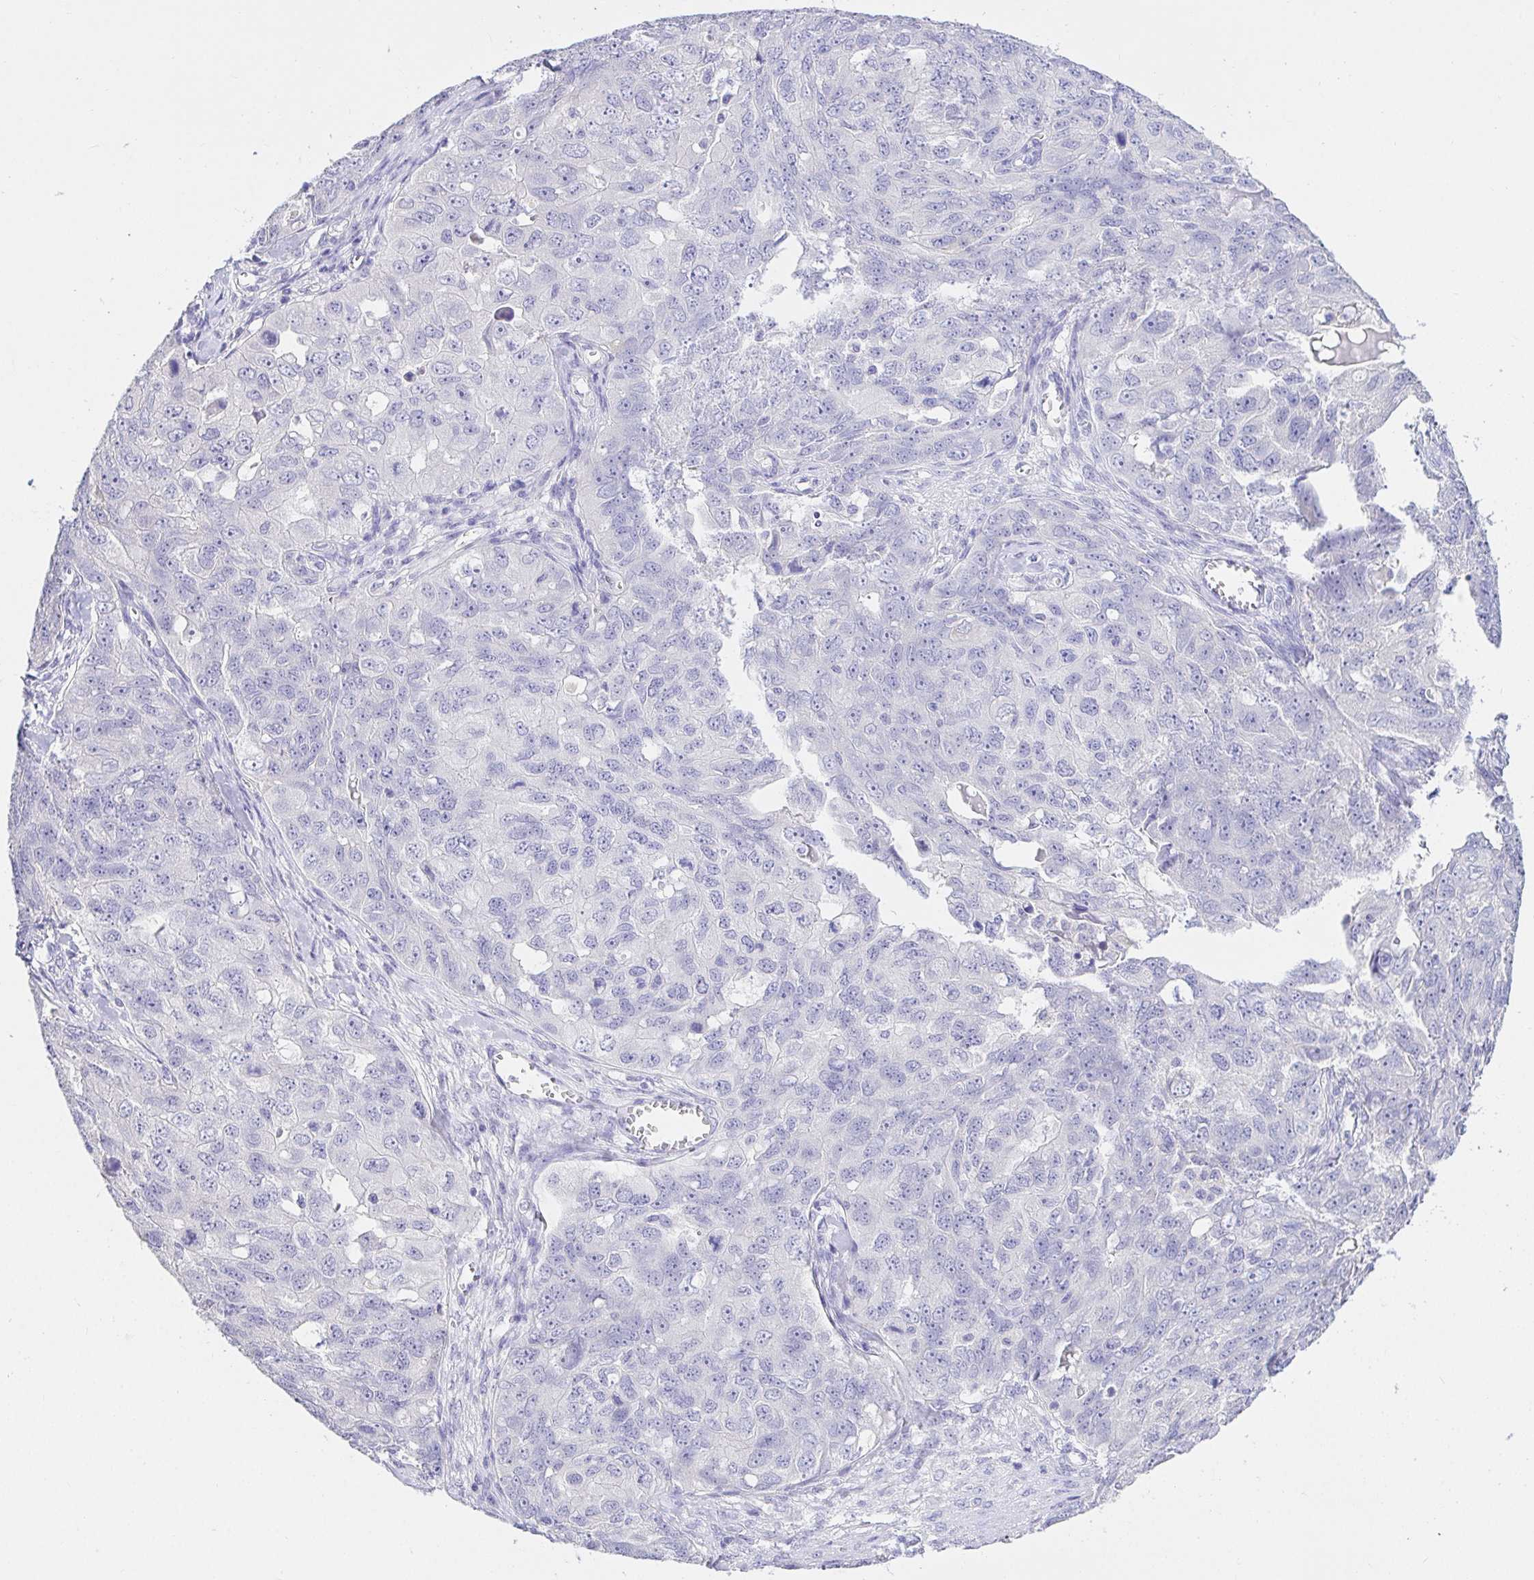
{"staining": {"intensity": "negative", "quantity": "none", "location": "none"}, "tissue": "ovarian cancer", "cell_type": "Tumor cells", "image_type": "cancer", "snomed": [{"axis": "morphology", "description": "Carcinoma, endometroid"}, {"axis": "topography", "description": "Ovary"}], "caption": "Immunohistochemistry photomicrograph of ovarian endometroid carcinoma stained for a protein (brown), which displays no staining in tumor cells.", "gene": "CDO1", "patient": {"sex": "female", "age": 70}}